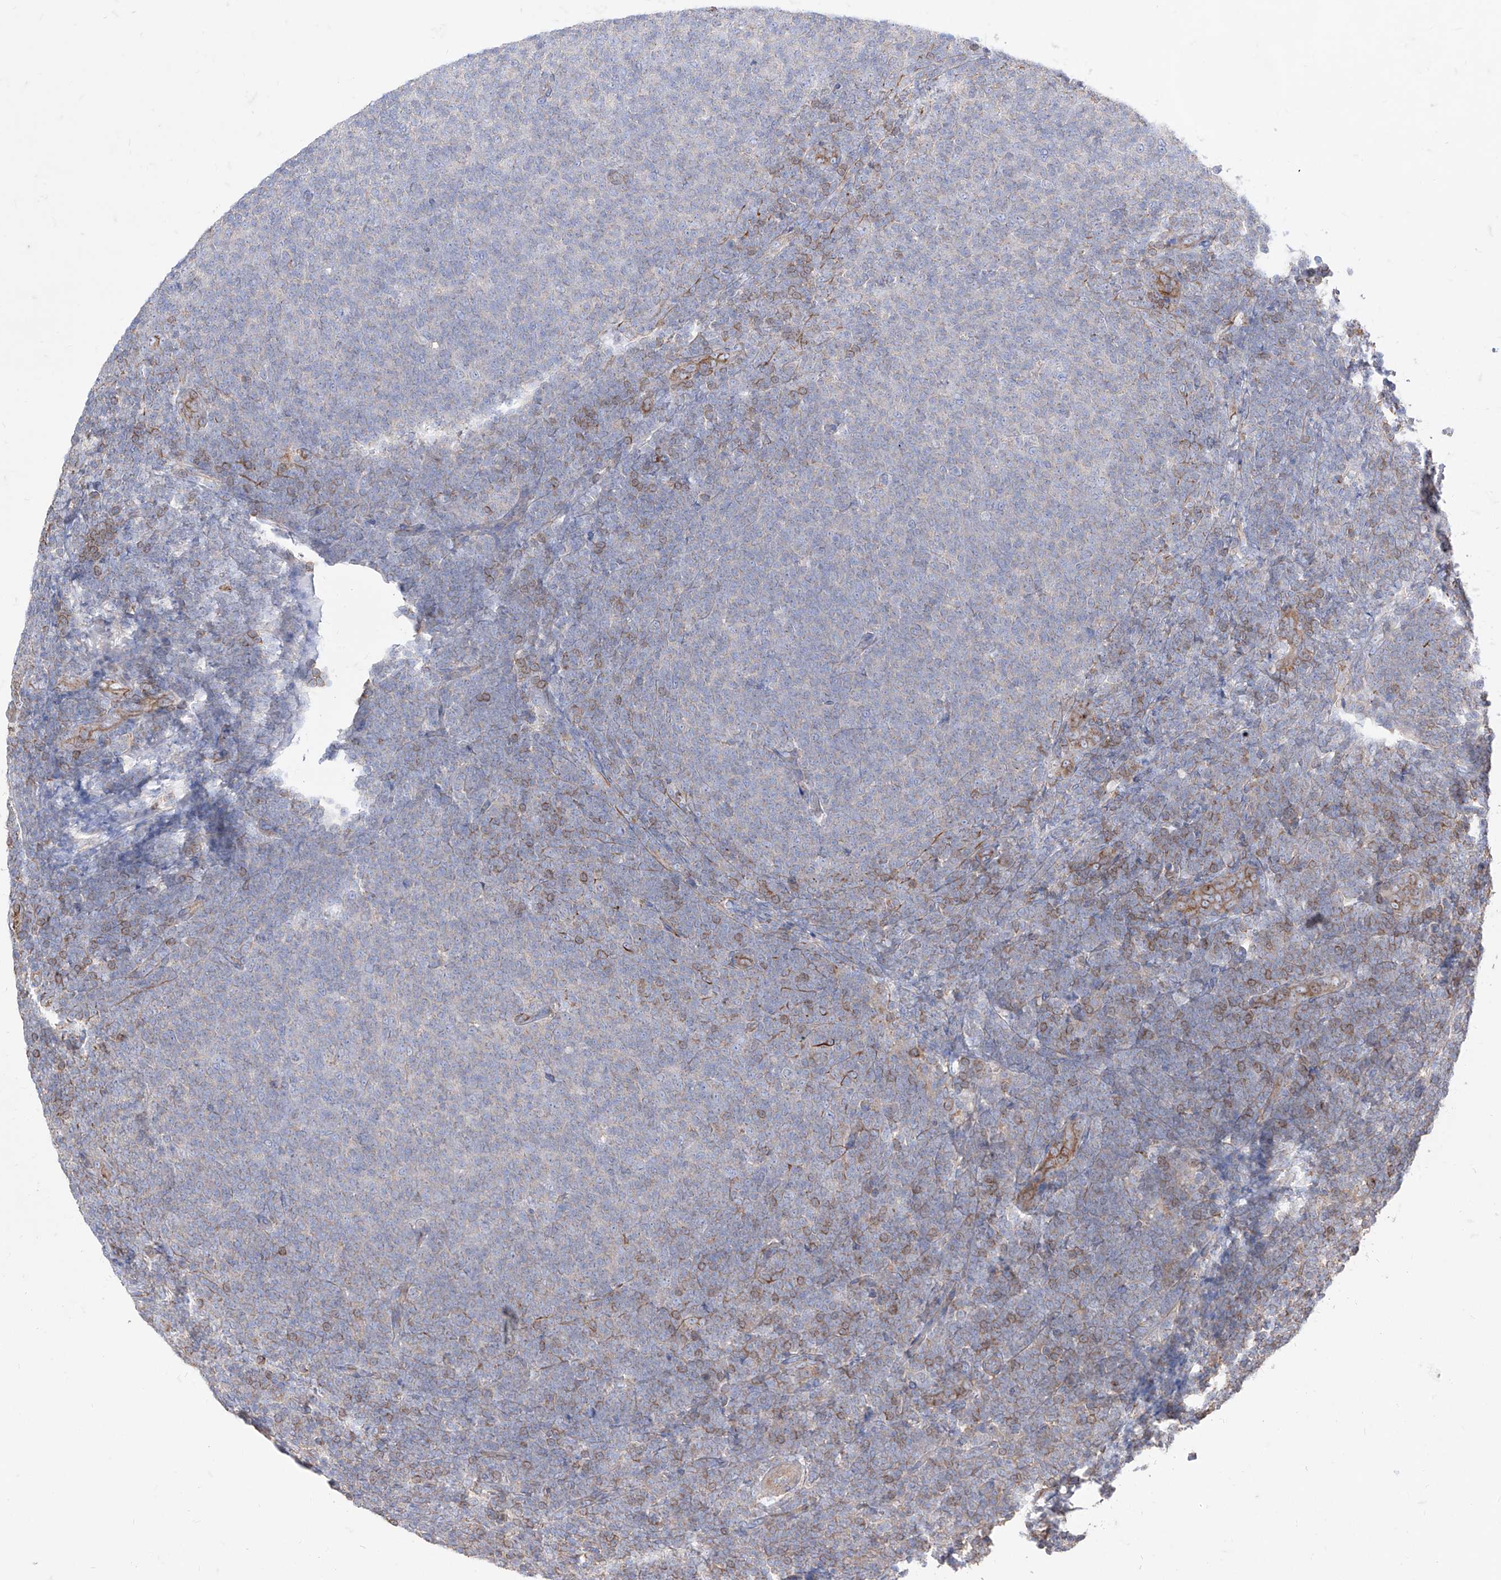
{"staining": {"intensity": "negative", "quantity": "none", "location": "none"}, "tissue": "lymphoma", "cell_type": "Tumor cells", "image_type": "cancer", "snomed": [{"axis": "morphology", "description": "Malignant lymphoma, non-Hodgkin's type, Low grade"}, {"axis": "topography", "description": "Lymph node"}], "caption": "The photomicrograph demonstrates no staining of tumor cells in lymphoma.", "gene": "C1orf74", "patient": {"sex": "male", "age": 66}}